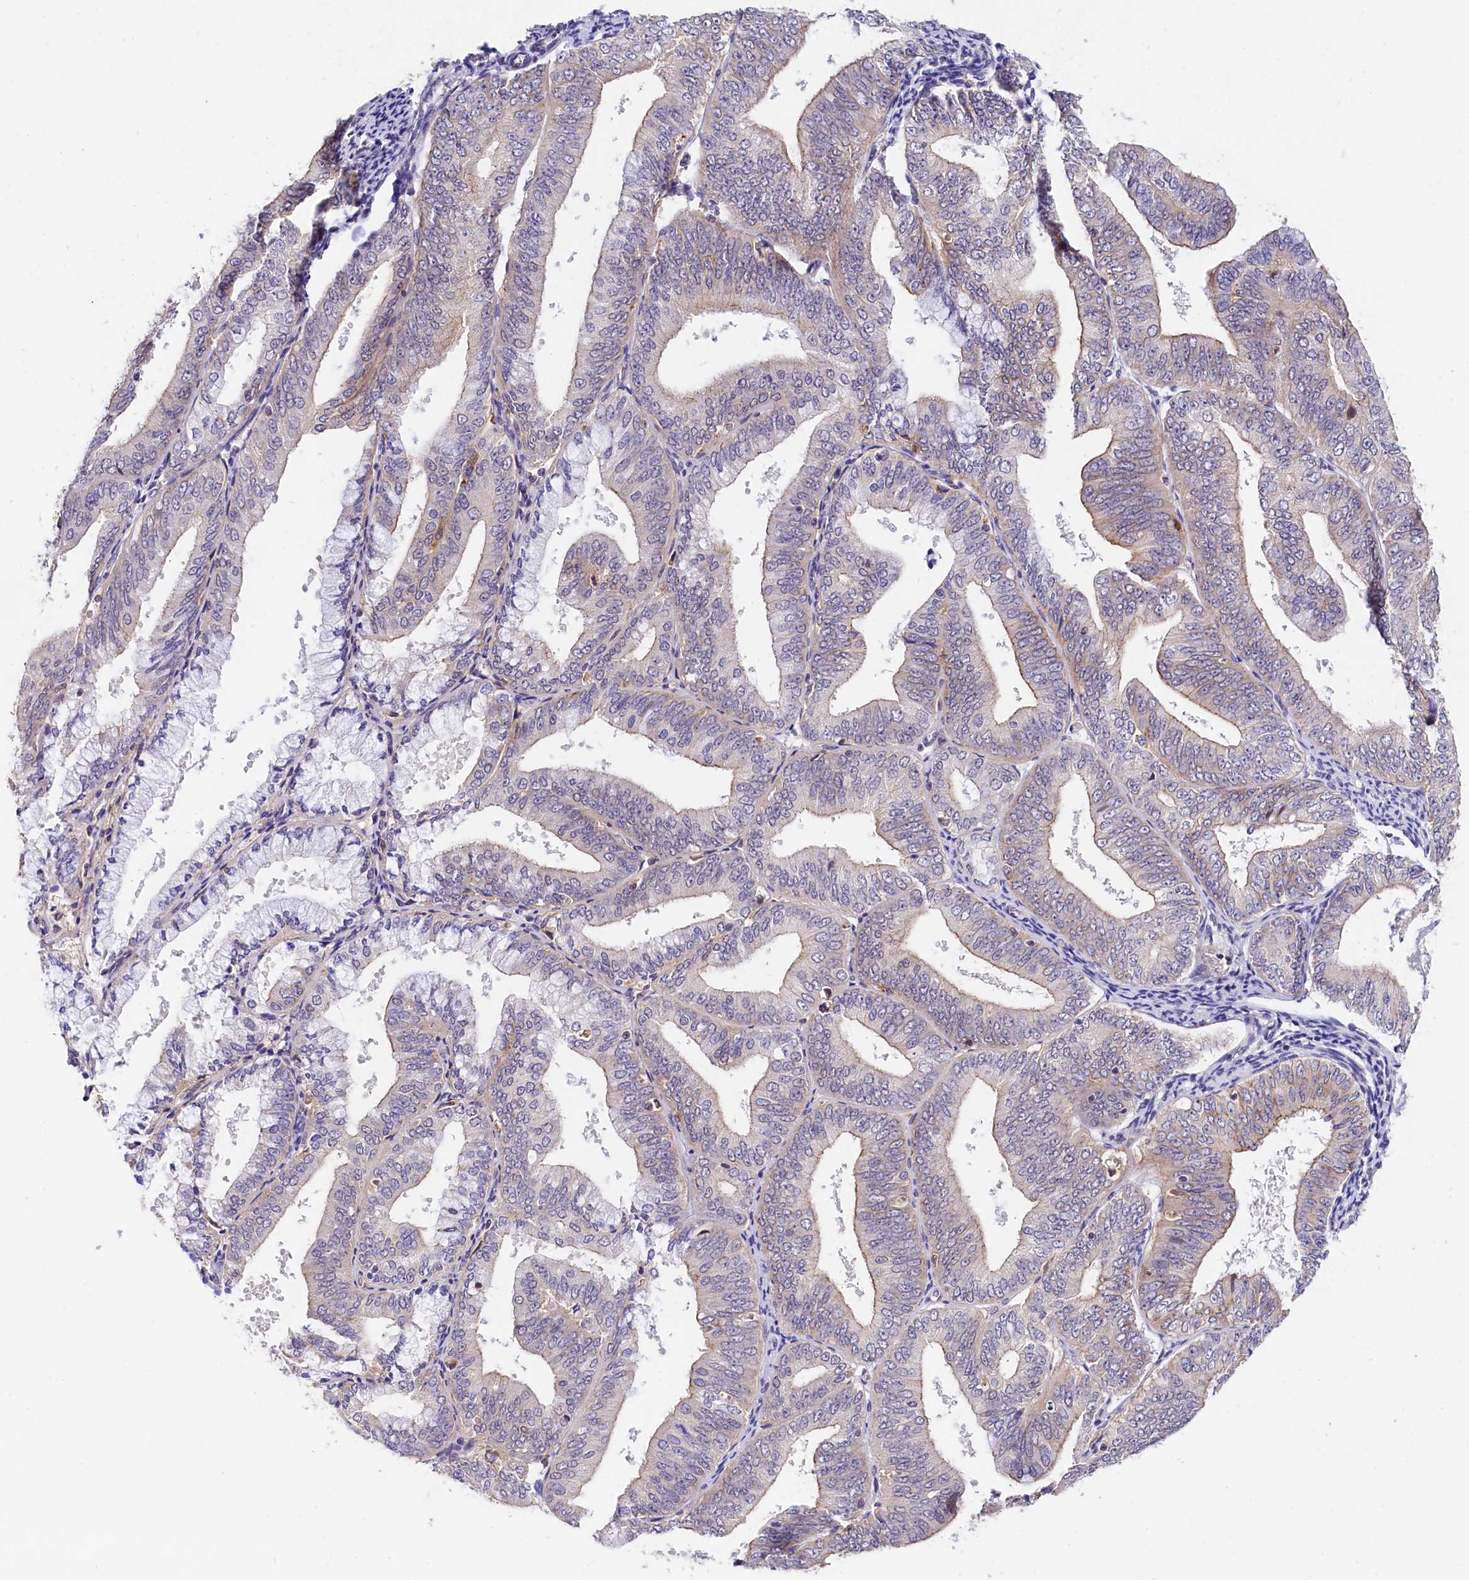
{"staining": {"intensity": "negative", "quantity": "none", "location": "none"}, "tissue": "endometrial cancer", "cell_type": "Tumor cells", "image_type": "cancer", "snomed": [{"axis": "morphology", "description": "Adenocarcinoma, NOS"}, {"axis": "topography", "description": "Endometrium"}], "caption": "Immunohistochemistry (IHC) micrograph of neoplastic tissue: endometrial adenocarcinoma stained with DAB (3,3'-diaminobenzidine) demonstrates no significant protein staining in tumor cells.", "gene": "OAS3", "patient": {"sex": "female", "age": 63}}